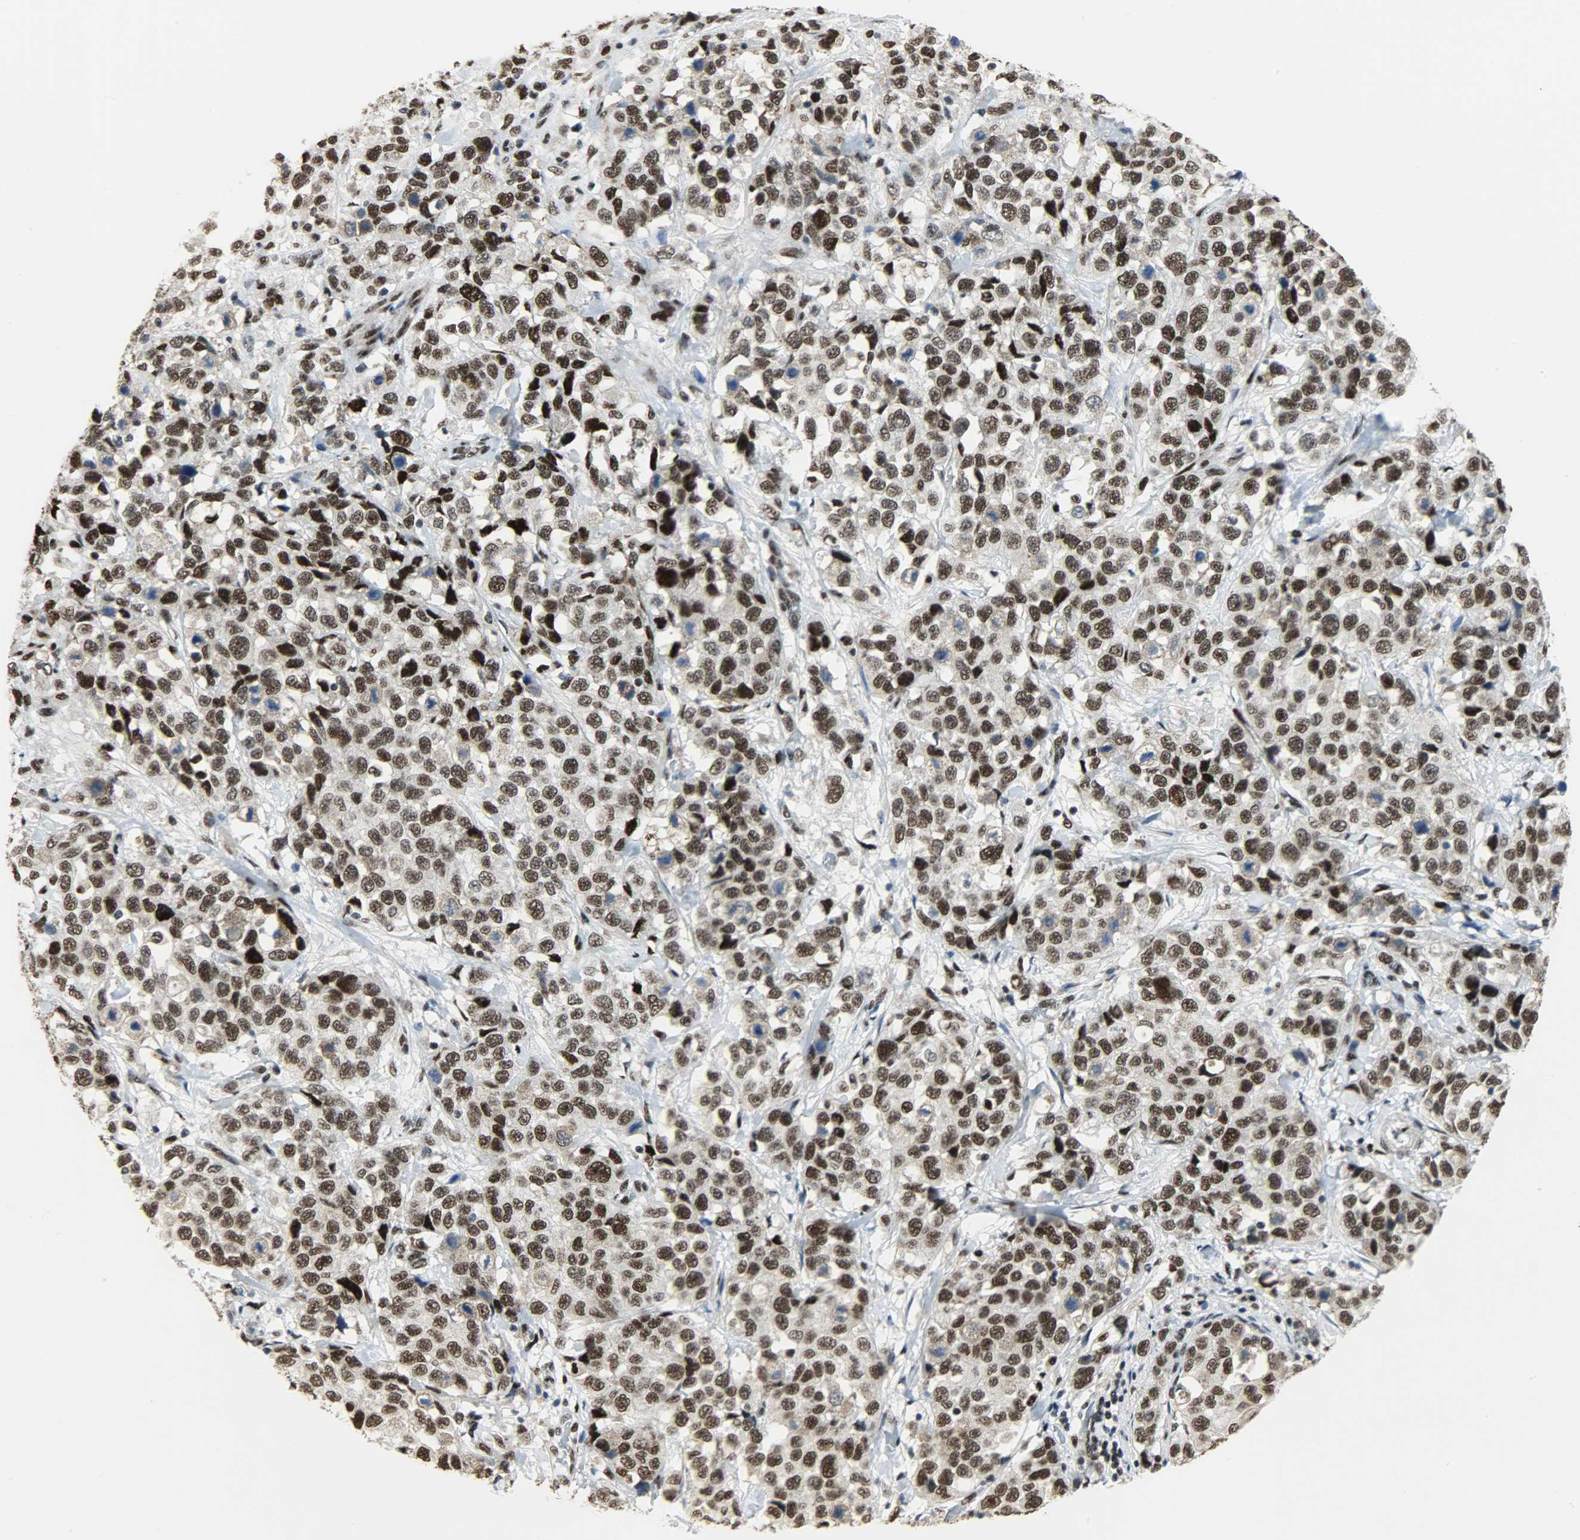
{"staining": {"intensity": "strong", "quantity": ">75%", "location": "nuclear"}, "tissue": "stomach cancer", "cell_type": "Tumor cells", "image_type": "cancer", "snomed": [{"axis": "morphology", "description": "Normal tissue, NOS"}, {"axis": "morphology", "description": "Adenocarcinoma, NOS"}, {"axis": "topography", "description": "Stomach"}], "caption": "About >75% of tumor cells in stomach adenocarcinoma display strong nuclear protein staining as visualized by brown immunohistochemical staining.", "gene": "SSB", "patient": {"sex": "male", "age": 48}}